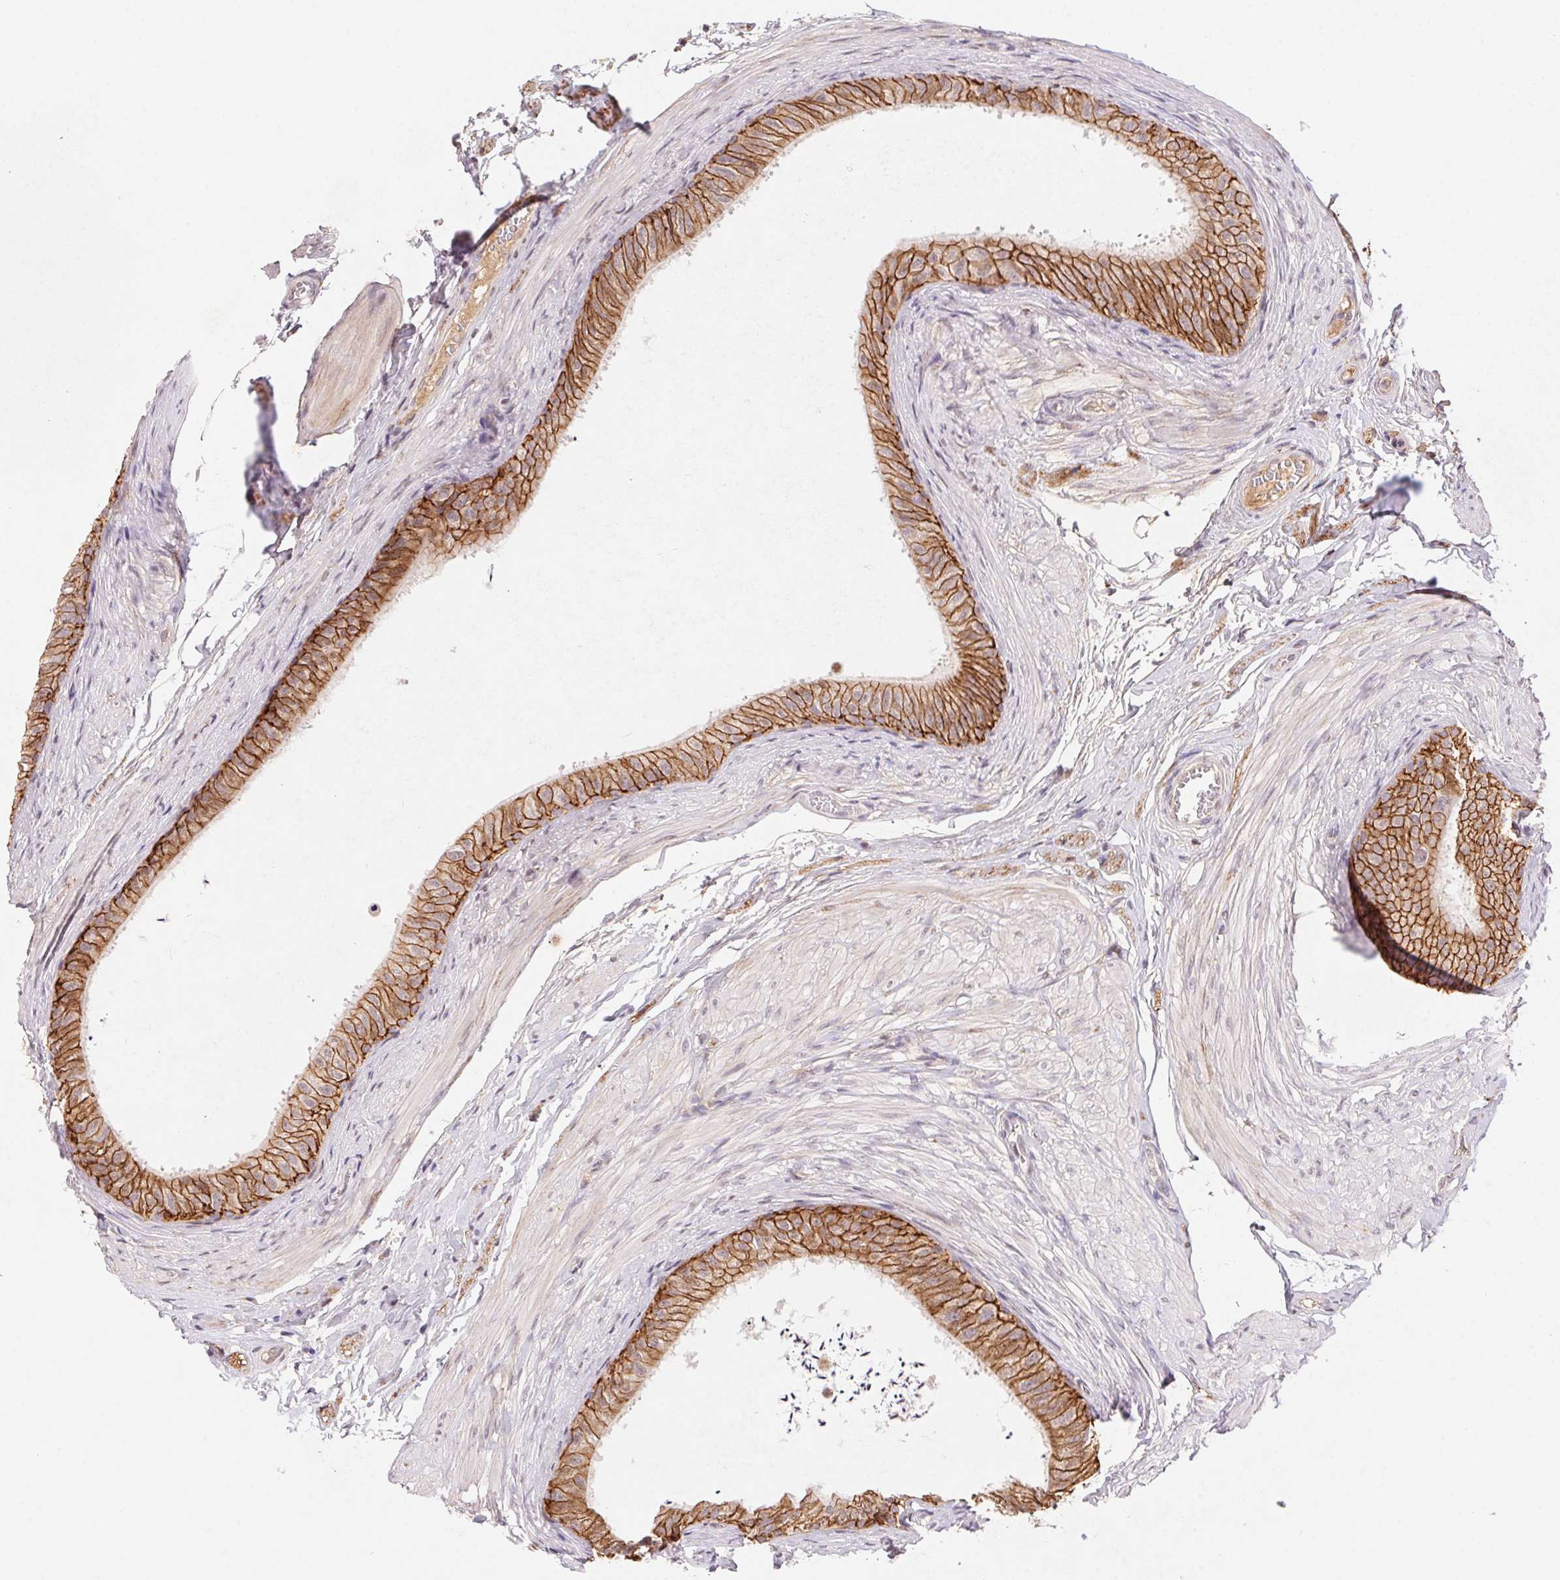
{"staining": {"intensity": "moderate", "quantity": ">75%", "location": "cytoplasmic/membranous"}, "tissue": "epididymis", "cell_type": "Glandular cells", "image_type": "normal", "snomed": [{"axis": "morphology", "description": "Normal tissue, NOS"}, {"axis": "topography", "description": "Epididymis, spermatic cord, NOS"}, {"axis": "topography", "description": "Epididymis"}, {"axis": "topography", "description": "Peripheral nerve tissue"}], "caption": "Glandular cells demonstrate moderate cytoplasmic/membranous positivity in approximately >75% of cells in normal epididymis. The protein of interest is stained brown, and the nuclei are stained in blue (DAB IHC with brightfield microscopy, high magnification).", "gene": "SLC52A2", "patient": {"sex": "male", "age": 29}}